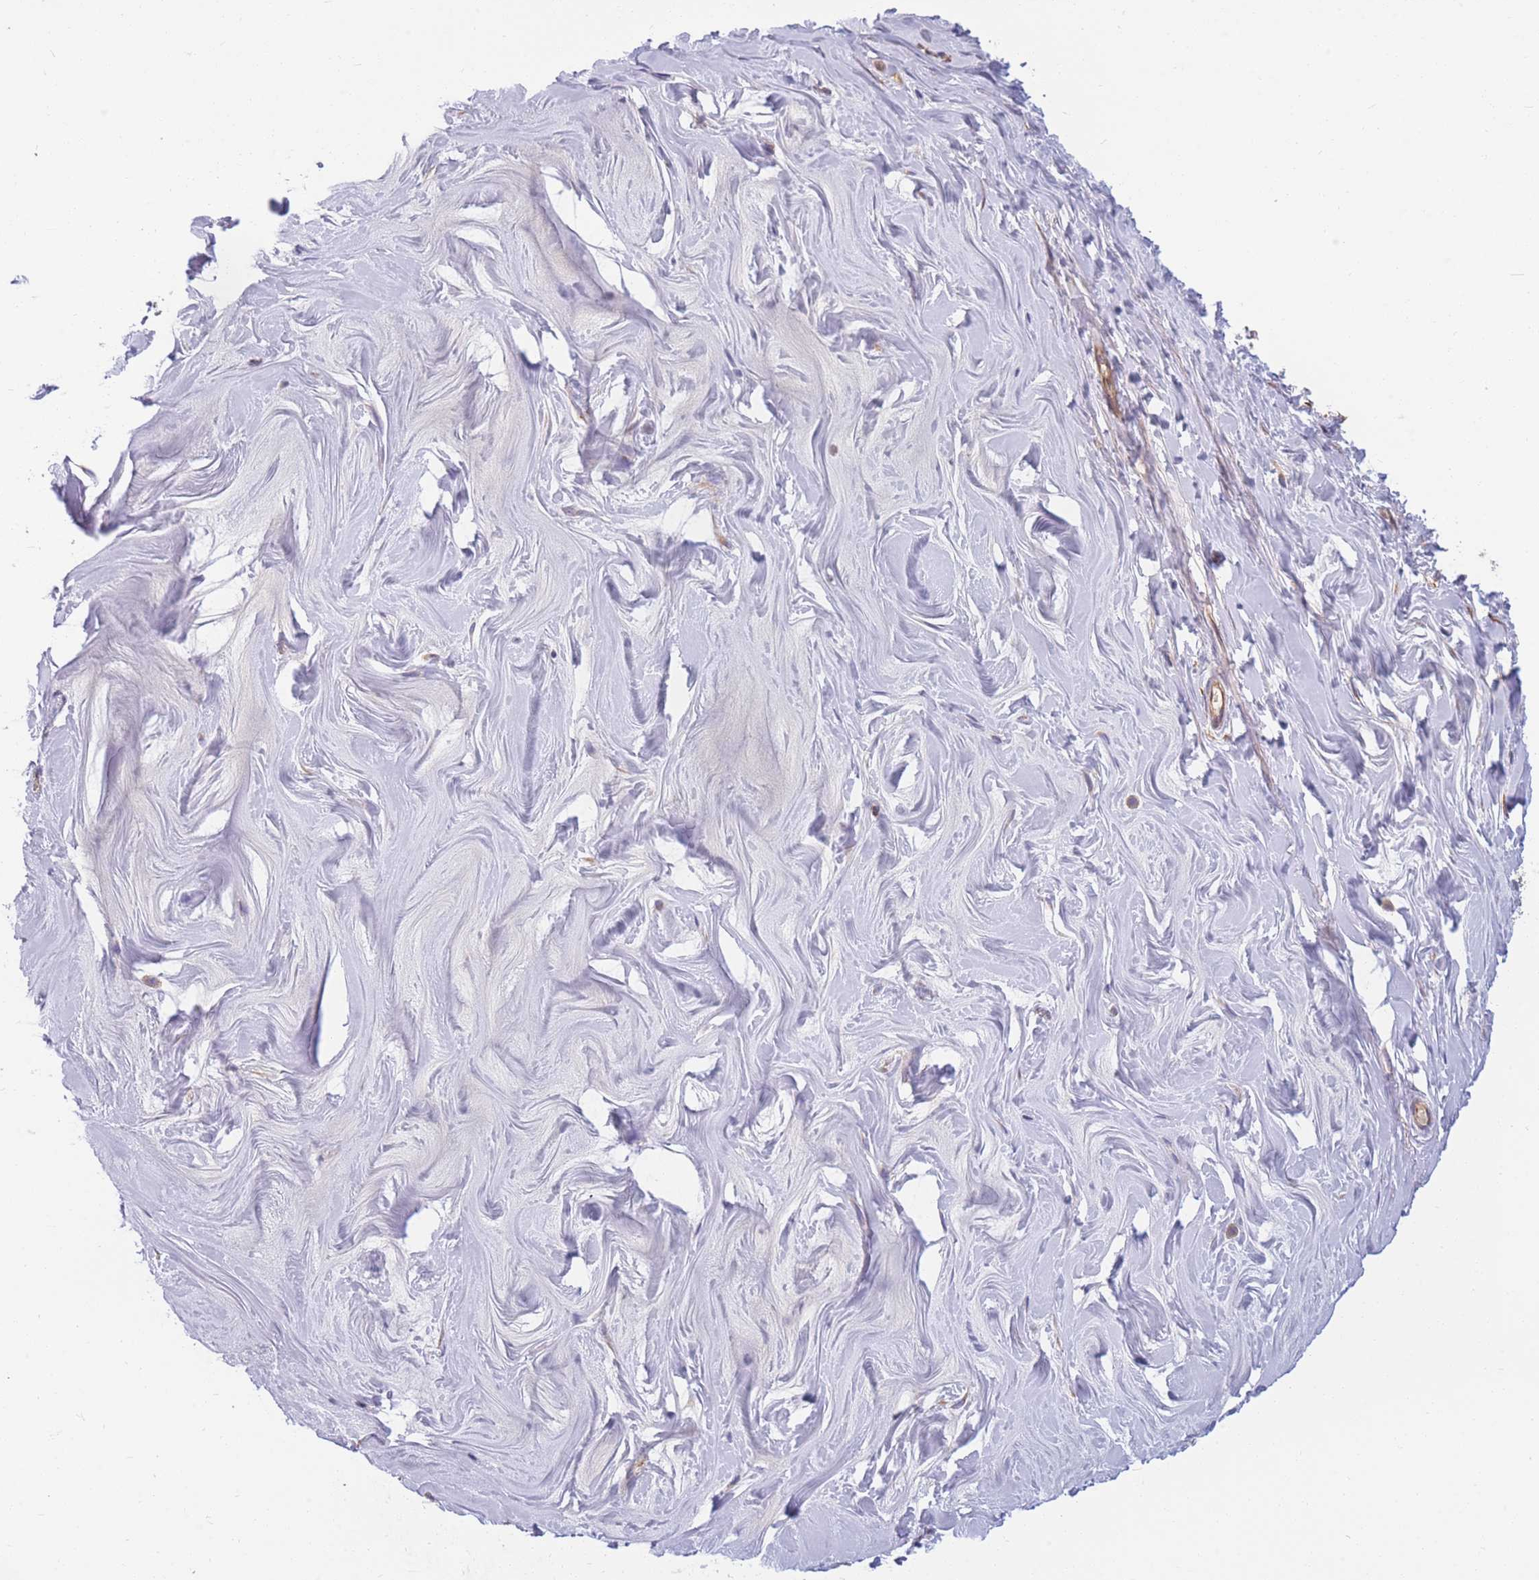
{"staining": {"intensity": "negative", "quantity": "none", "location": "none"}, "tissue": "adipose tissue", "cell_type": "Adipocytes", "image_type": "normal", "snomed": [{"axis": "morphology", "description": "Normal tissue, NOS"}, {"axis": "topography", "description": "Breast"}], "caption": "An immunohistochemistry (IHC) photomicrograph of normal adipose tissue is shown. There is no staining in adipocytes of adipose tissue. The staining is performed using DAB (3,3'-diaminobenzidine) brown chromogen with nuclei counter-stained in using hematoxylin.", "gene": "MRPS9", "patient": {"sex": "female", "age": 26}}